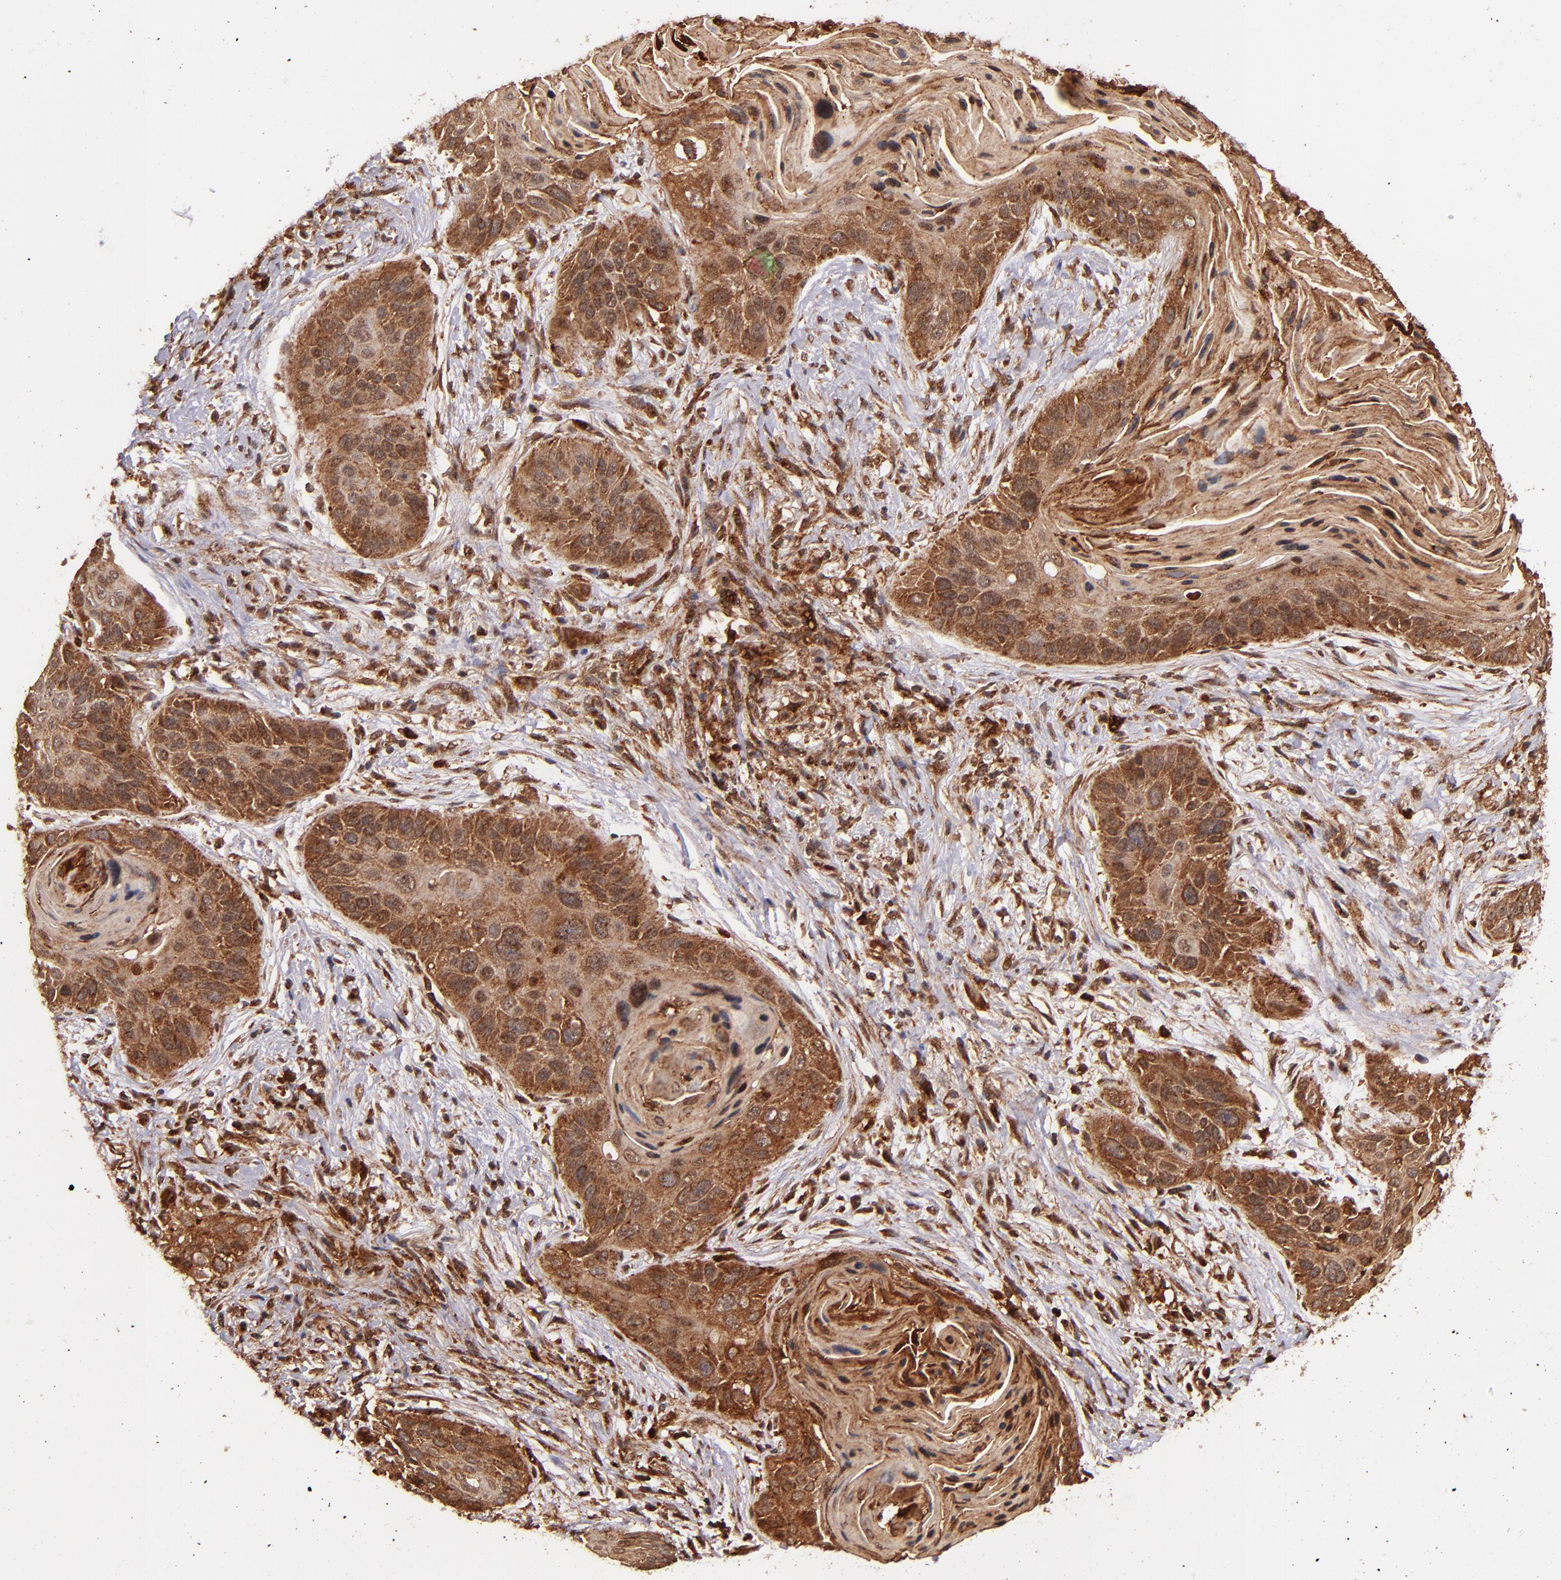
{"staining": {"intensity": "strong", "quantity": ">75%", "location": "cytoplasmic/membranous"}, "tissue": "lung cancer", "cell_type": "Tumor cells", "image_type": "cancer", "snomed": [{"axis": "morphology", "description": "Squamous cell carcinoma, NOS"}, {"axis": "topography", "description": "Lung"}], "caption": "Brown immunohistochemical staining in human lung squamous cell carcinoma shows strong cytoplasmic/membranous staining in about >75% of tumor cells.", "gene": "STX8", "patient": {"sex": "female", "age": 67}}